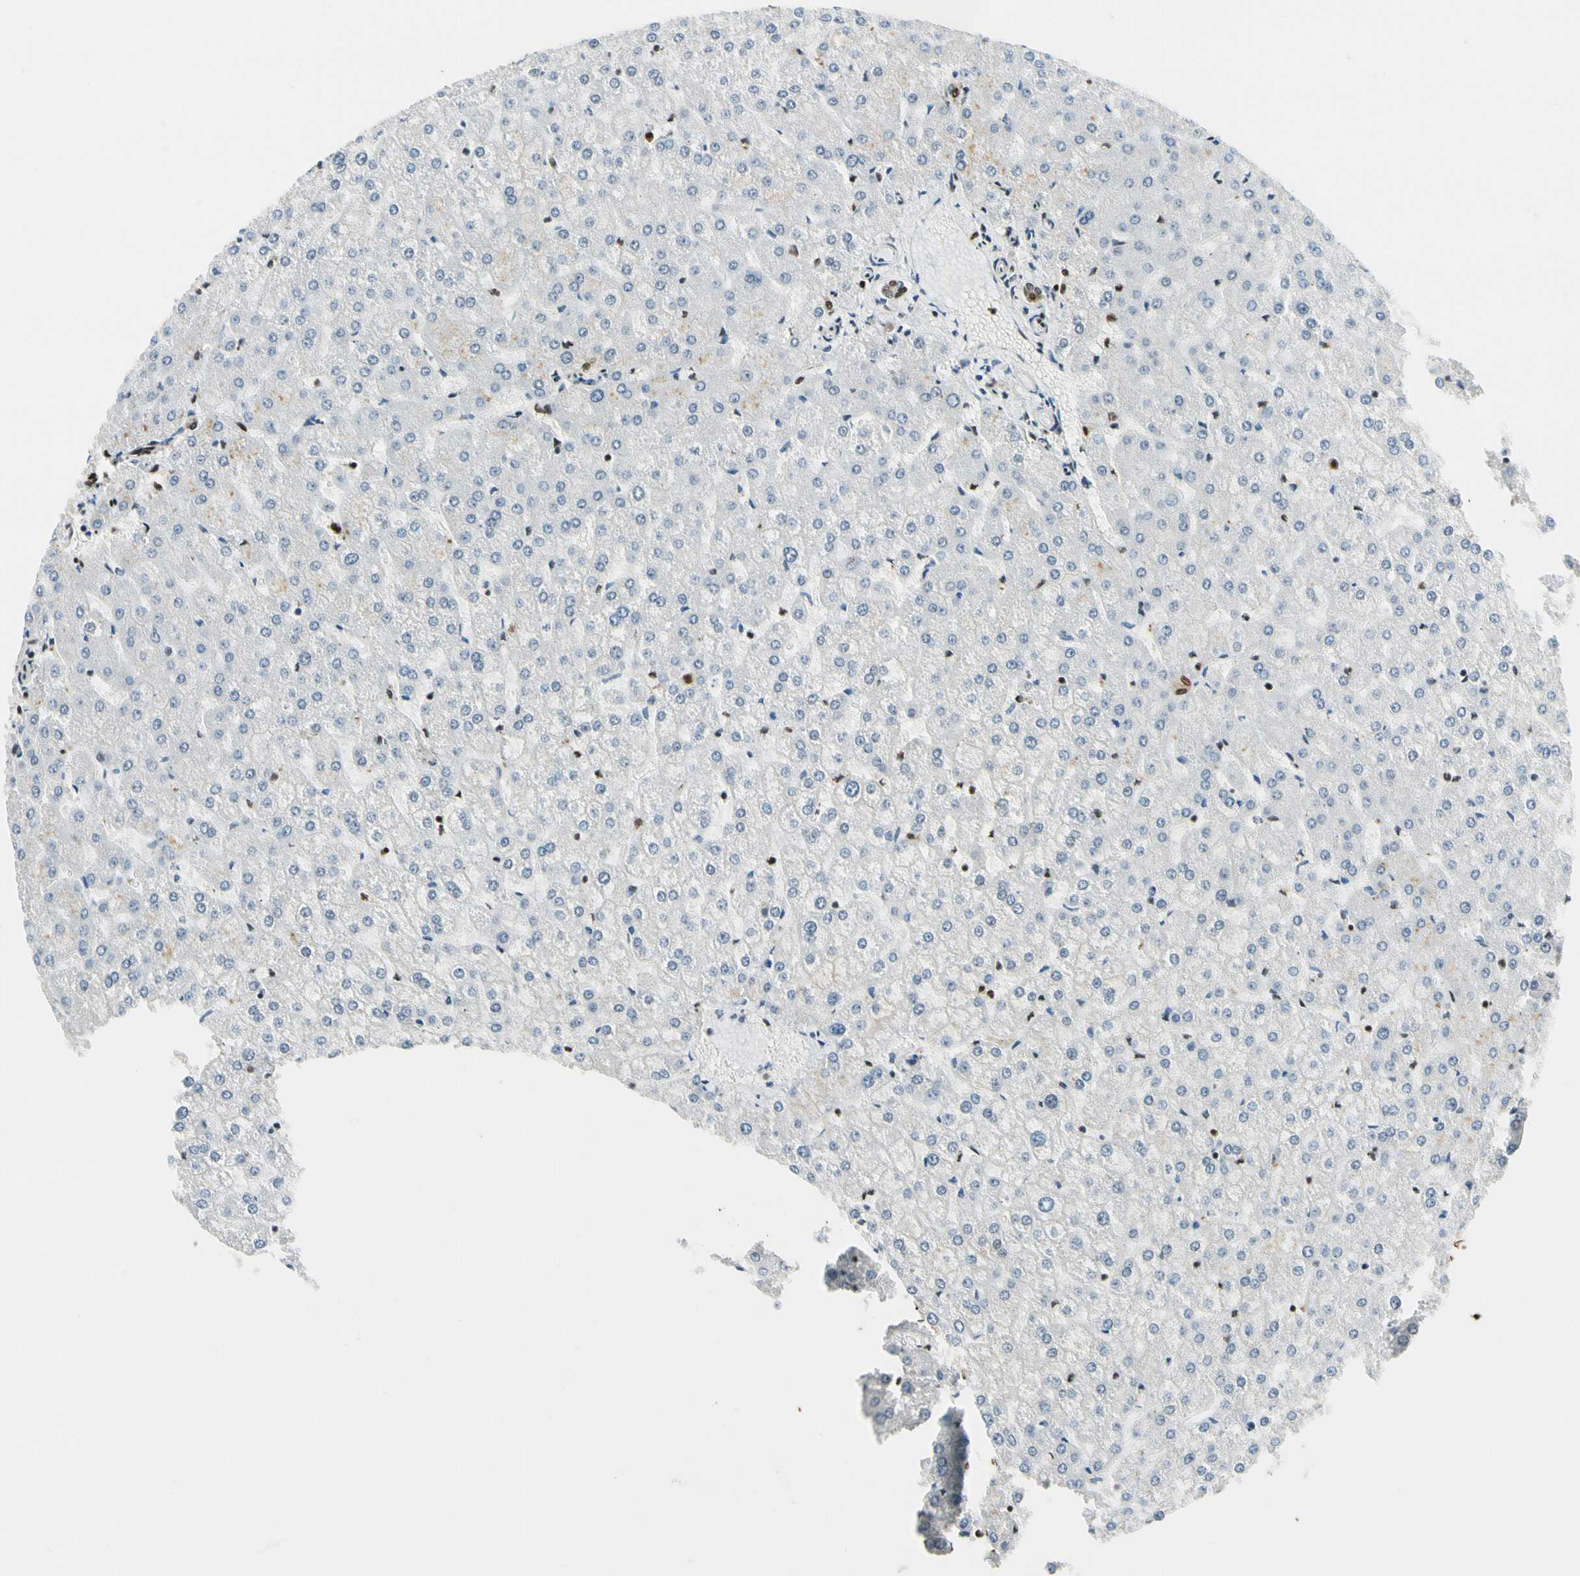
{"staining": {"intensity": "strong", "quantity": ">75%", "location": "nuclear"}, "tissue": "liver", "cell_type": "Cholangiocytes", "image_type": "normal", "snomed": [{"axis": "morphology", "description": "Normal tissue, NOS"}, {"axis": "topography", "description": "Liver"}], "caption": "The histopathology image displays staining of unremarkable liver, revealing strong nuclear protein positivity (brown color) within cholangiocytes. Ihc stains the protein of interest in brown and the nuclei are stained blue.", "gene": "FUS", "patient": {"sex": "female", "age": 32}}